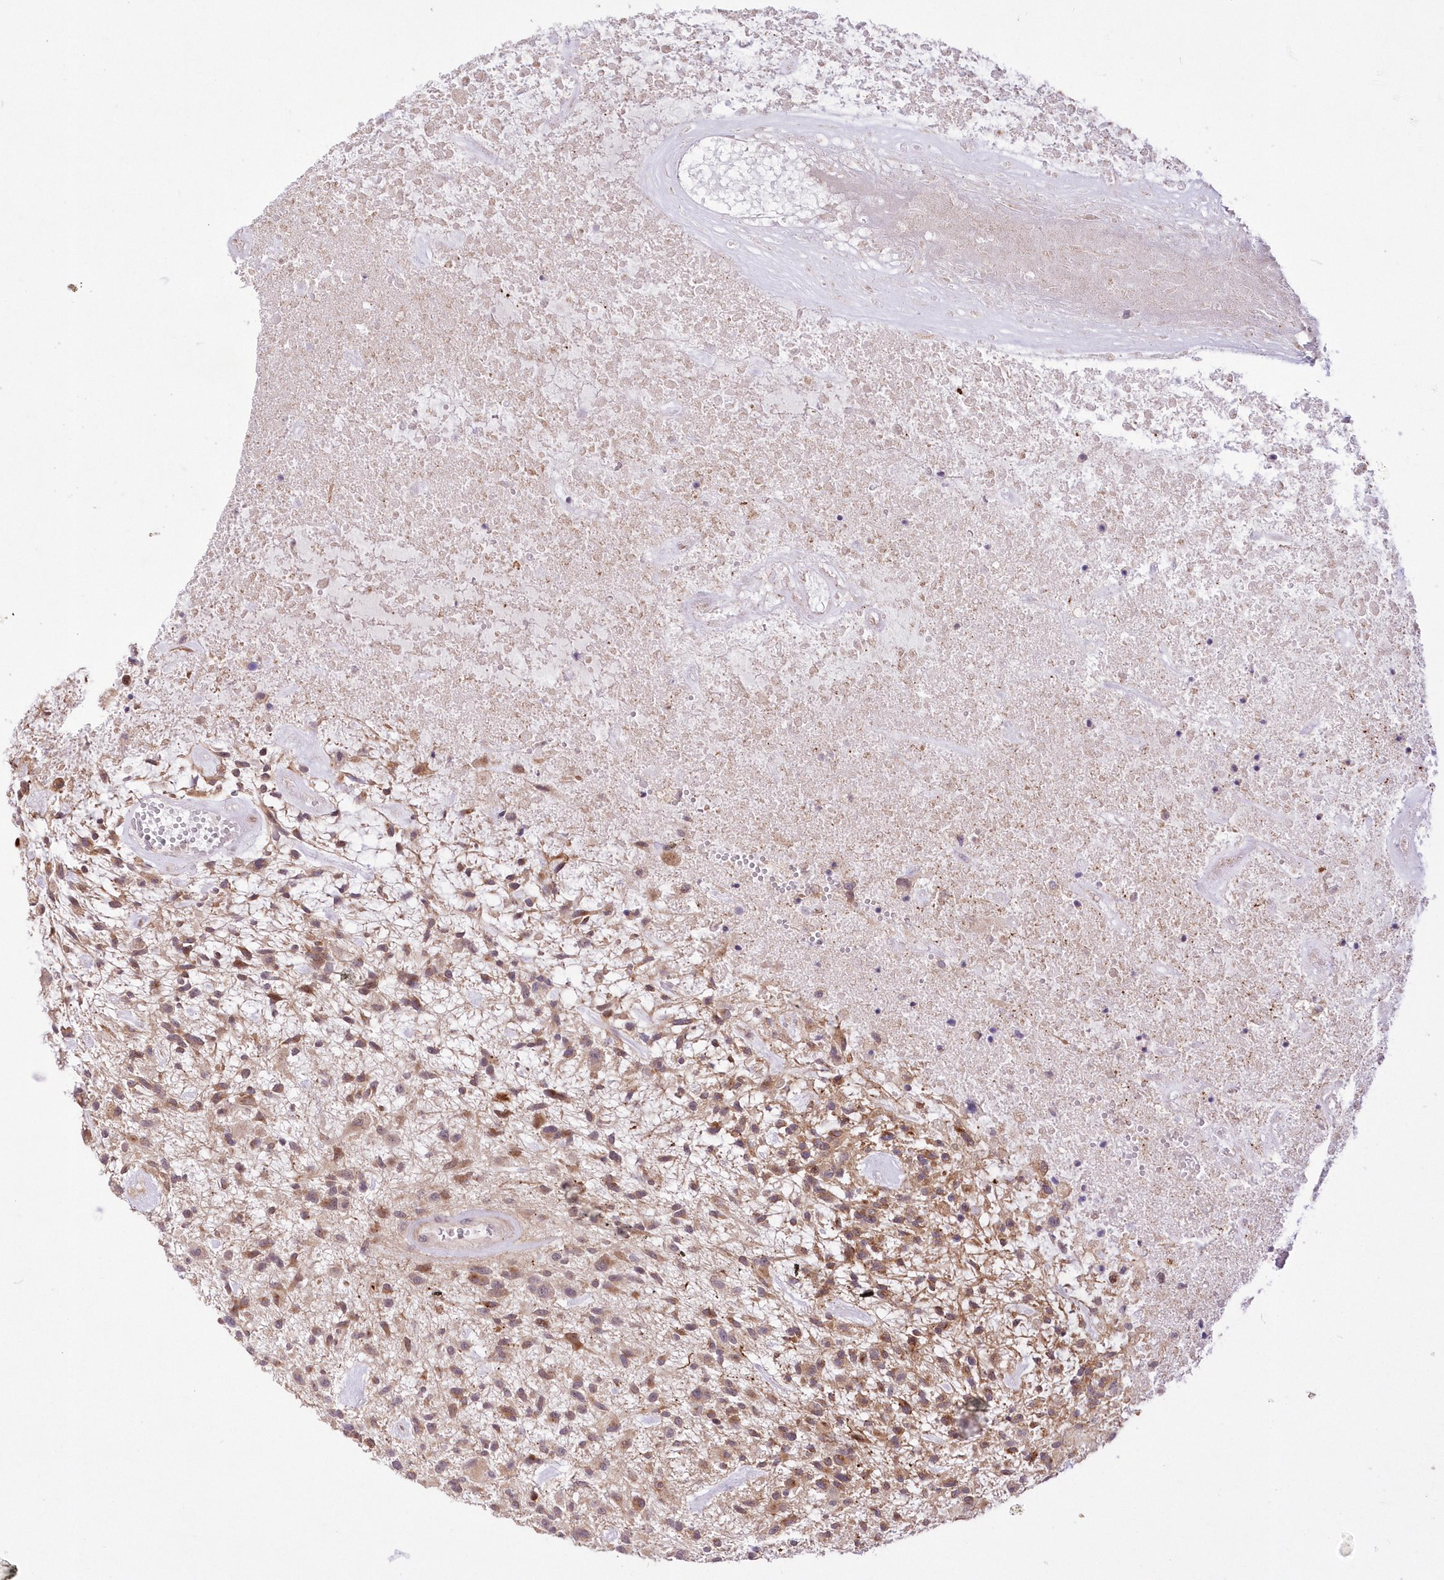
{"staining": {"intensity": "moderate", "quantity": ">75%", "location": "cytoplasmic/membranous"}, "tissue": "glioma", "cell_type": "Tumor cells", "image_type": "cancer", "snomed": [{"axis": "morphology", "description": "Glioma, malignant, High grade"}, {"axis": "topography", "description": "Brain"}], "caption": "DAB (3,3'-diaminobenzidine) immunohistochemical staining of glioma demonstrates moderate cytoplasmic/membranous protein staining in about >75% of tumor cells.", "gene": "FAM241B", "patient": {"sex": "male", "age": 47}}